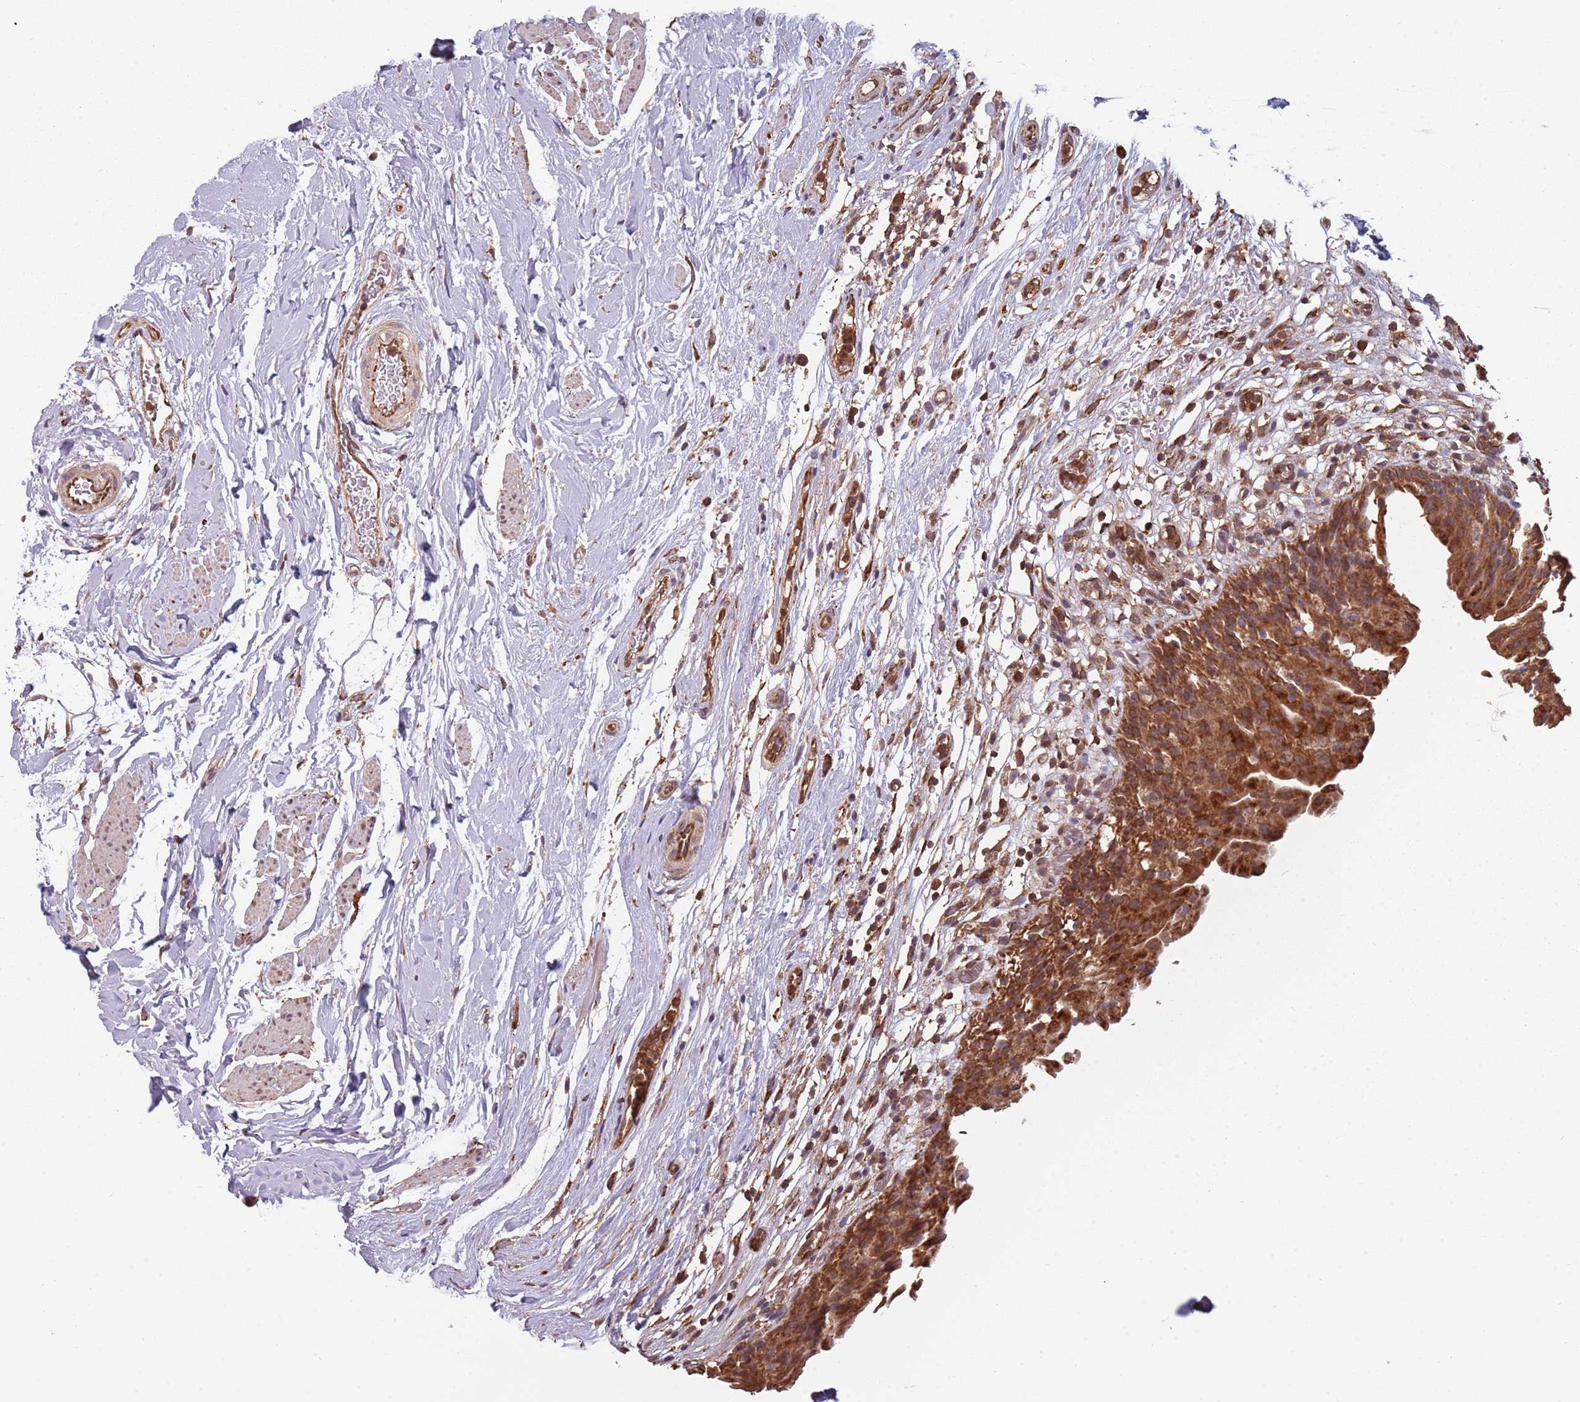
{"staining": {"intensity": "strong", "quantity": ">75%", "location": "cytoplasmic/membranous"}, "tissue": "urinary bladder", "cell_type": "Urothelial cells", "image_type": "normal", "snomed": [{"axis": "morphology", "description": "Normal tissue, NOS"}, {"axis": "morphology", "description": "Inflammation, NOS"}, {"axis": "topography", "description": "Urinary bladder"}], "caption": "Brown immunohistochemical staining in normal urinary bladder reveals strong cytoplasmic/membranous expression in about >75% of urothelial cells. The protein is stained brown, and the nuclei are stained in blue (DAB (3,3'-diaminobenzidine) IHC with brightfield microscopy, high magnification).", "gene": "COG4", "patient": {"sex": "male", "age": 63}}